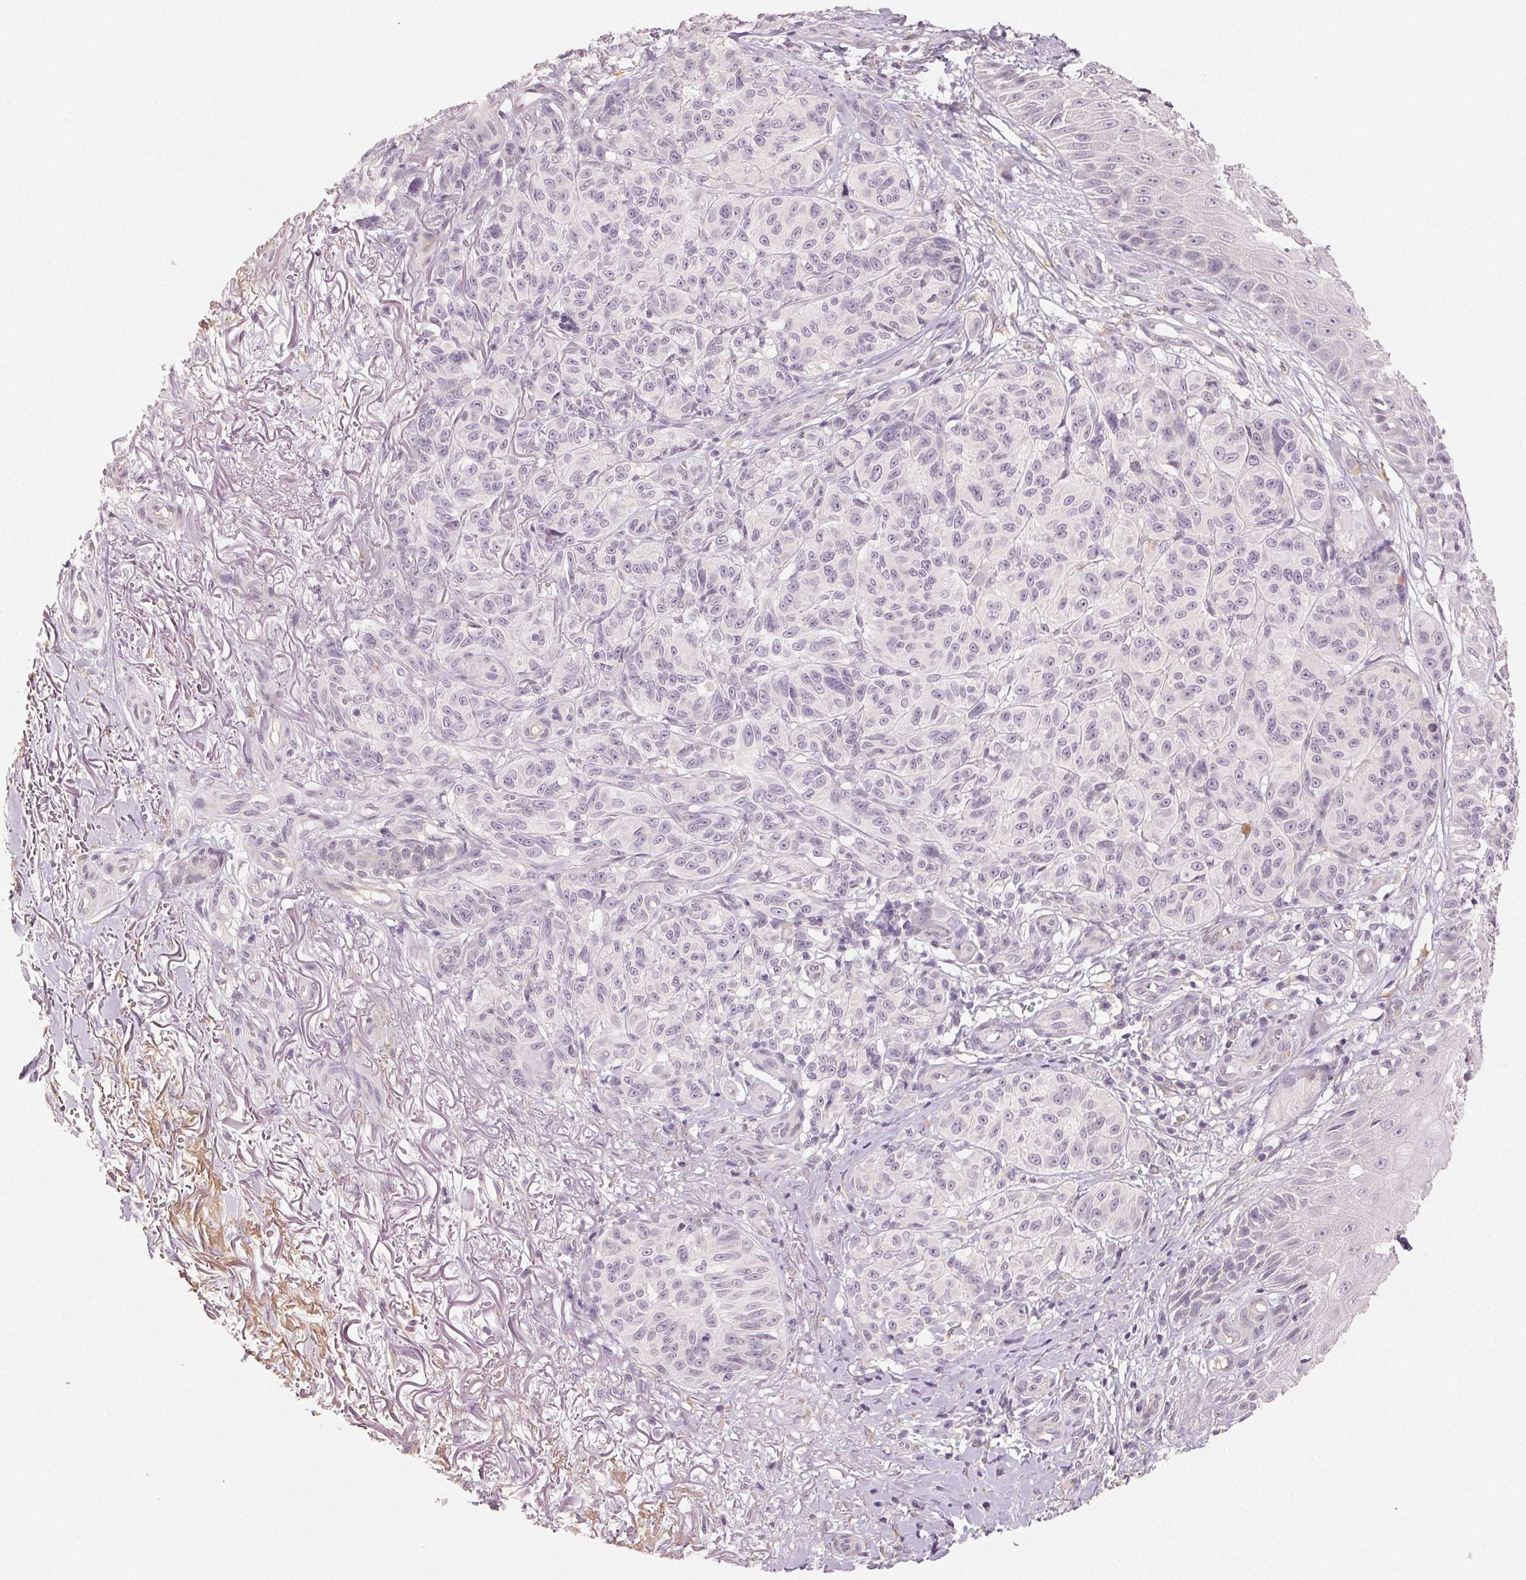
{"staining": {"intensity": "negative", "quantity": "none", "location": "none"}, "tissue": "melanoma", "cell_type": "Tumor cells", "image_type": "cancer", "snomed": [{"axis": "morphology", "description": "Malignant melanoma, NOS"}, {"axis": "topography", "description": "Skin"}], "caption": "Micrograph shows no significant protein positivity in tumor cells of melanoma. (DAB IHC visualized using brightfield microscopy, high magnification).", "gene": "MAP1LC3A", "patient": {"sex": "female", "age": 85}}